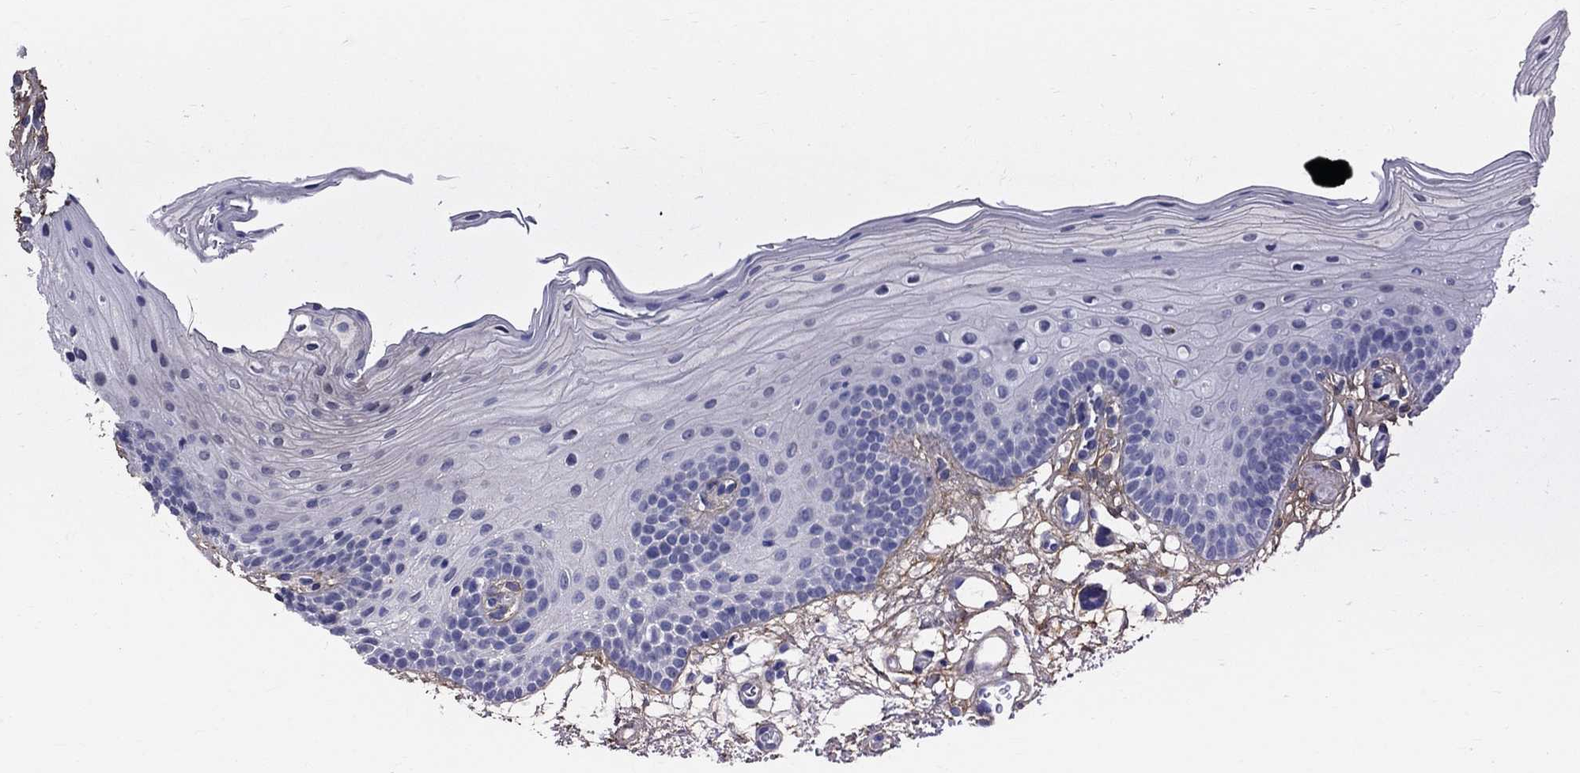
{"staining": {"intensity": "negative", "quantity": "none", "location": "none"}, "tissue": "oral mucosa", "cell_type": "Squamous epithelial cells", "image_type": "normal", "snomed": [{"axis": "morphology", "description": "Normal tissue, NOS"}, {"axis": "topography", "description": "Oral tissue"}, {"axis": "topography", "description": "Tounge, NOS"}], "caption": "Squamous epithelial cells show no significant protein expression in unremarkable oral mucosa. Brightfield microscopy of immunohistochemistry stained with DAB (brown) and hematoxylin (blue), captured at high magnification.", "gene": "ANXA10", "patient": {"sex": "female", "age": 83}}